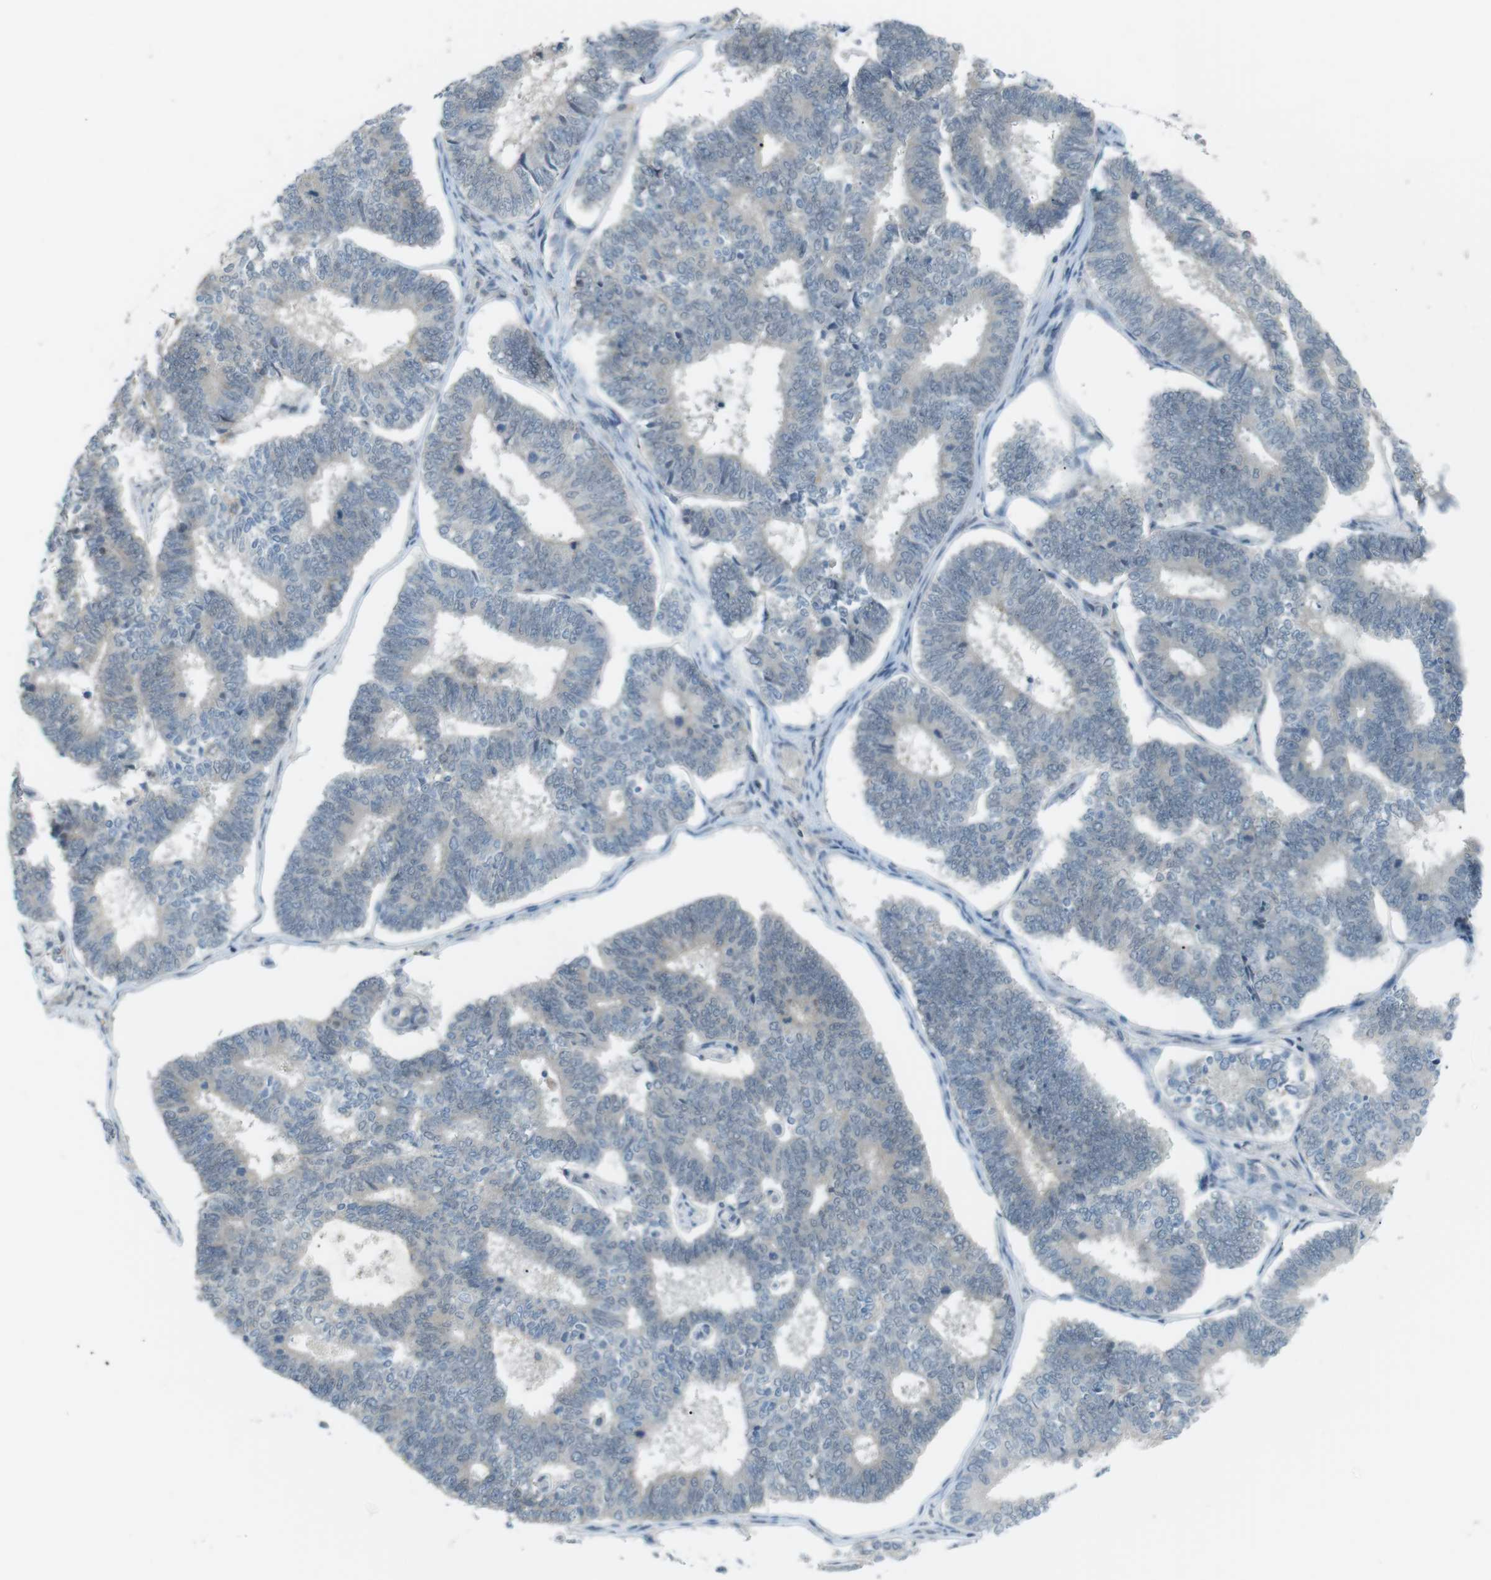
{"staining": {"intensity": "negative", "quantity": "none", "location": "none"}, "tissue": "endometrial cancer", "cell_type": "Tumor cells", "image_type": "cancer", "snomed": [{"axis": "morphology", "description": "Adenocarcinoma, NOS"}, {"axis": "topography", "description": "Endometrium"}], "caption": "Tumor cells are negative for protein expression in human adenocarcinoma (endometrial).", "gene": "RTN3", "patient": {"sex": "female", "age": 70}}